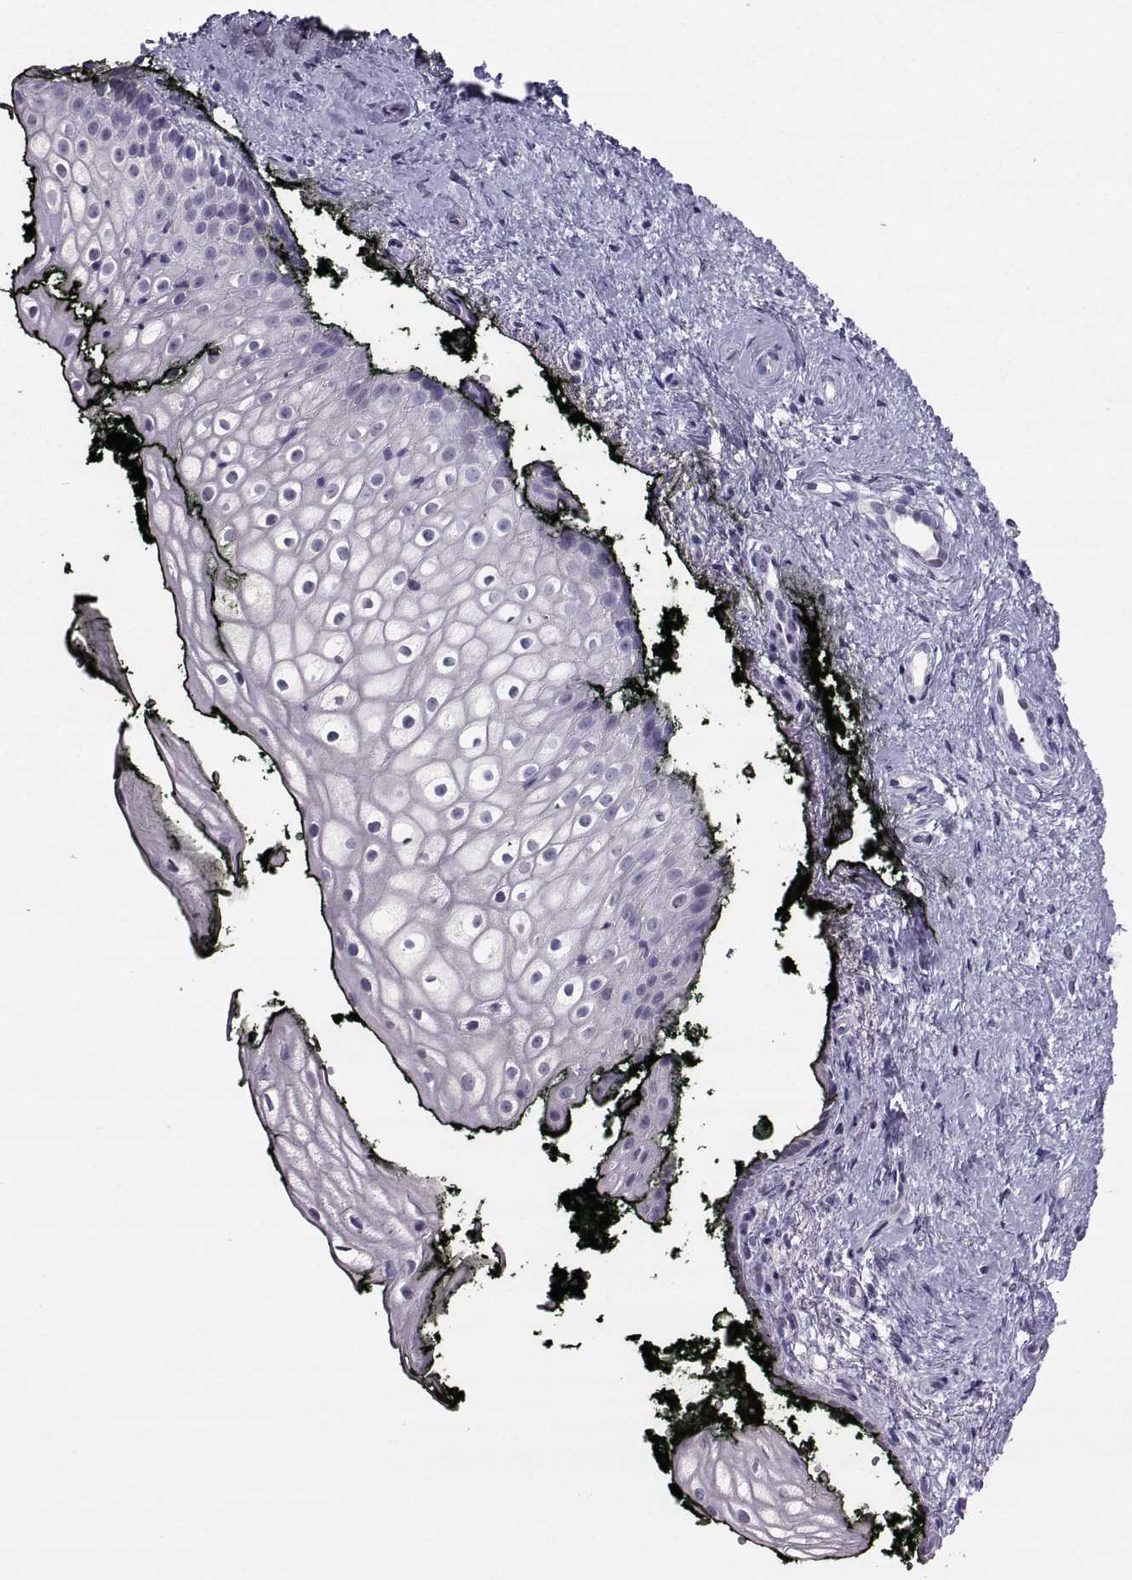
{"staining": {"intensity": "negative", "quantity": "none", "location": "none"}, "tissue": "vagina", "cell_type": "Squamous epithelial cells", "image_type": "normal", "snomed": [{"axis": "morphology", "description": "Normal tissue, NOS"}, {"axis": "topography", "description": "Vagina"}], "caption": "Immunohistochemical staining of unremarkable human vagina exhibits no significant staining in squamous epithelial cells. The staining was performed using DAB (3,3'-diaminobenzidine) to visualize the protein expression in brown, while the nuclei were stained in blue with hematoxylin (Magnification: 20x).", "gene": "CARTPT", "patient": {"sex": "female", "age": 47}}